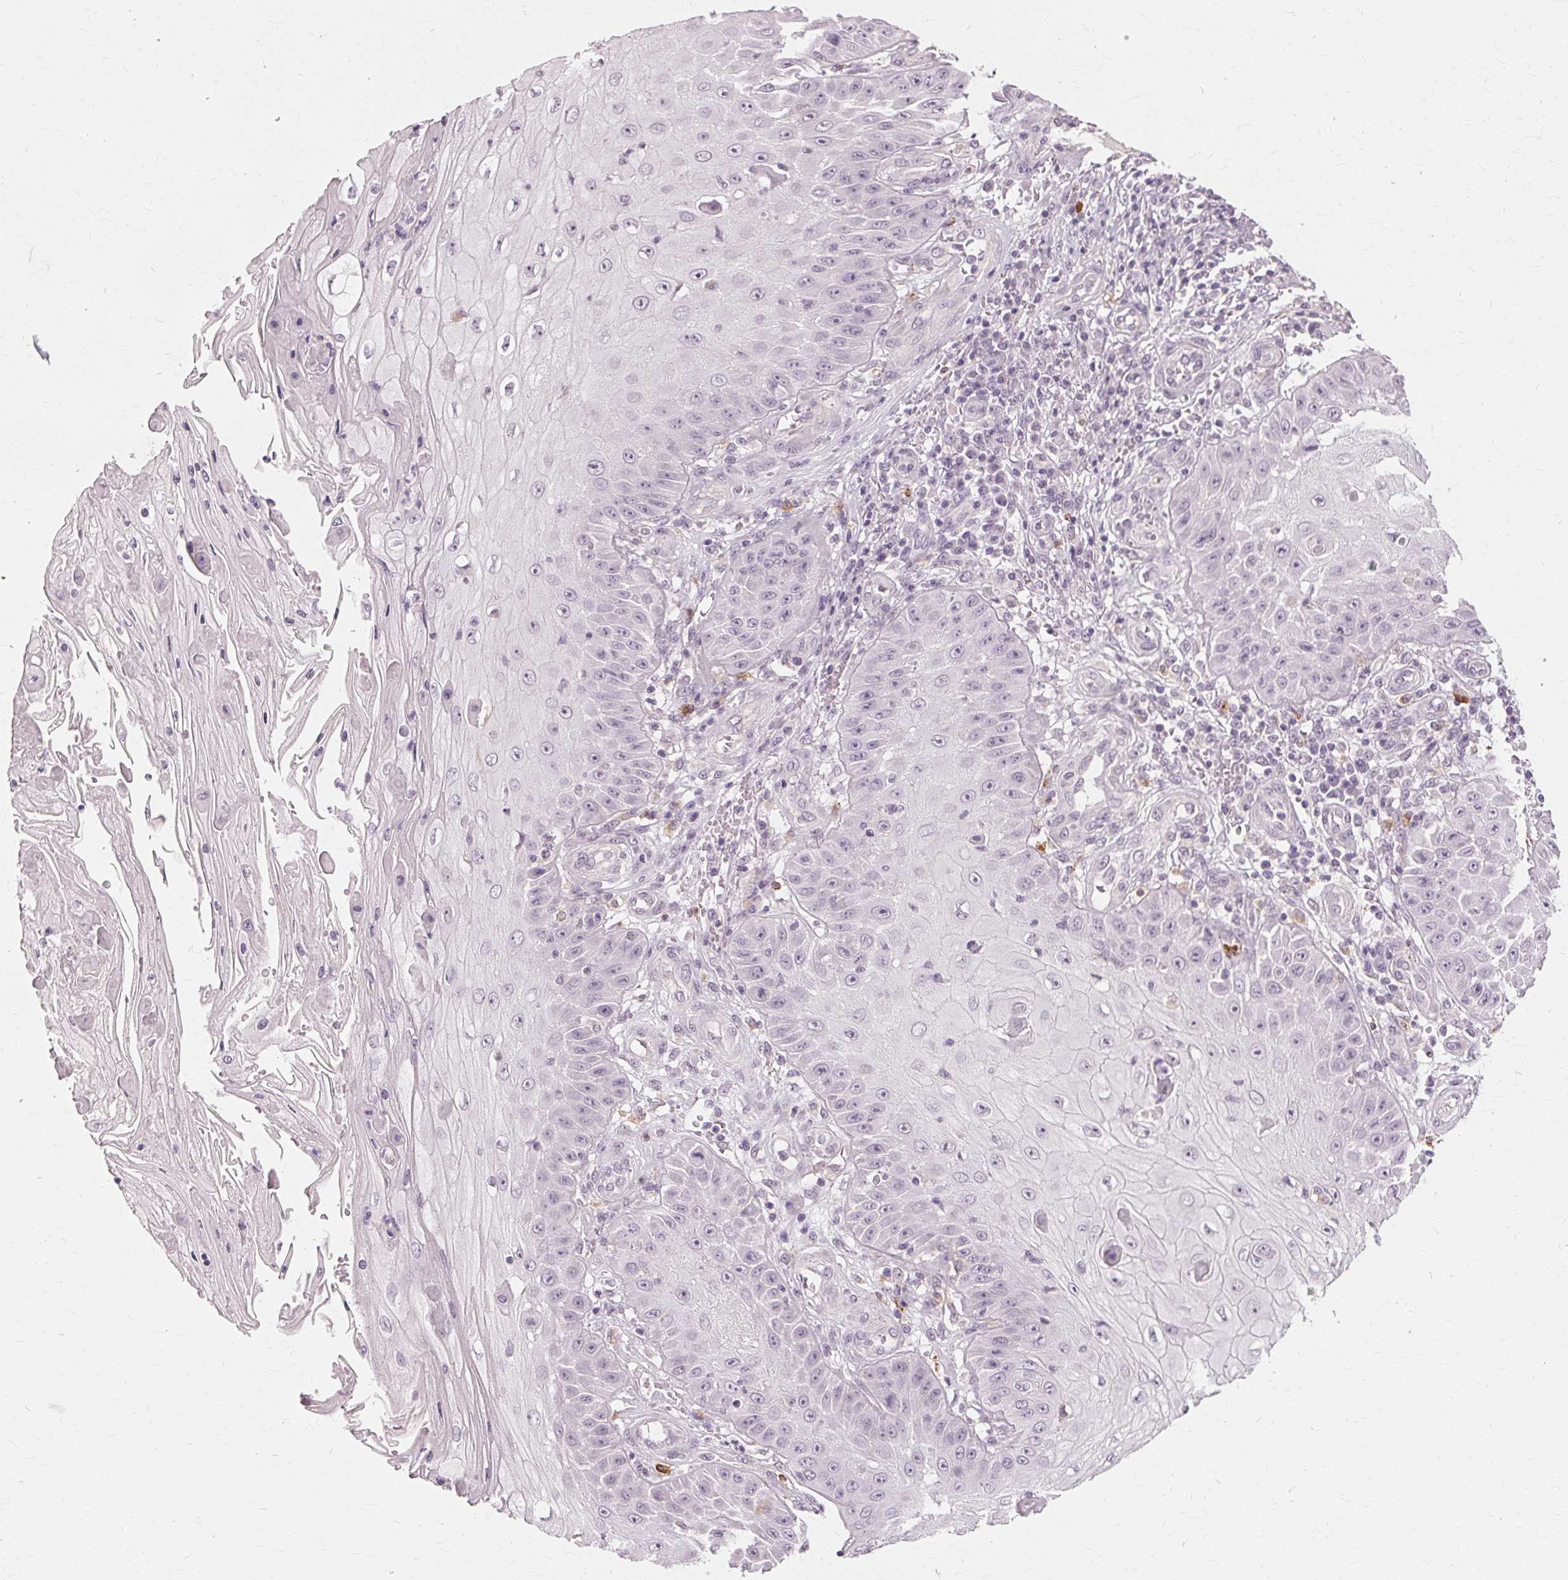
{"staining": {"intensity": "negative", "quantity": "none", "location": "none"}, "tissue": "skin cancer", "cell_type": "Tumor cells", "image_type": "cancer", "snomed": [{"axis": "morphology", "description": "Squamous cell carcinoma, NOS"}, {"axis": "topography", "description": "Skin"}], "caption": "Tumor cells are negative for brown protein staining in skin cancer (squamous cell carcinoma). (Immunohistochemistry, brightfield microscopy, high magnification).", "gene": "SIGLEC6", "patient": {"sex": "male", "age": 70}}